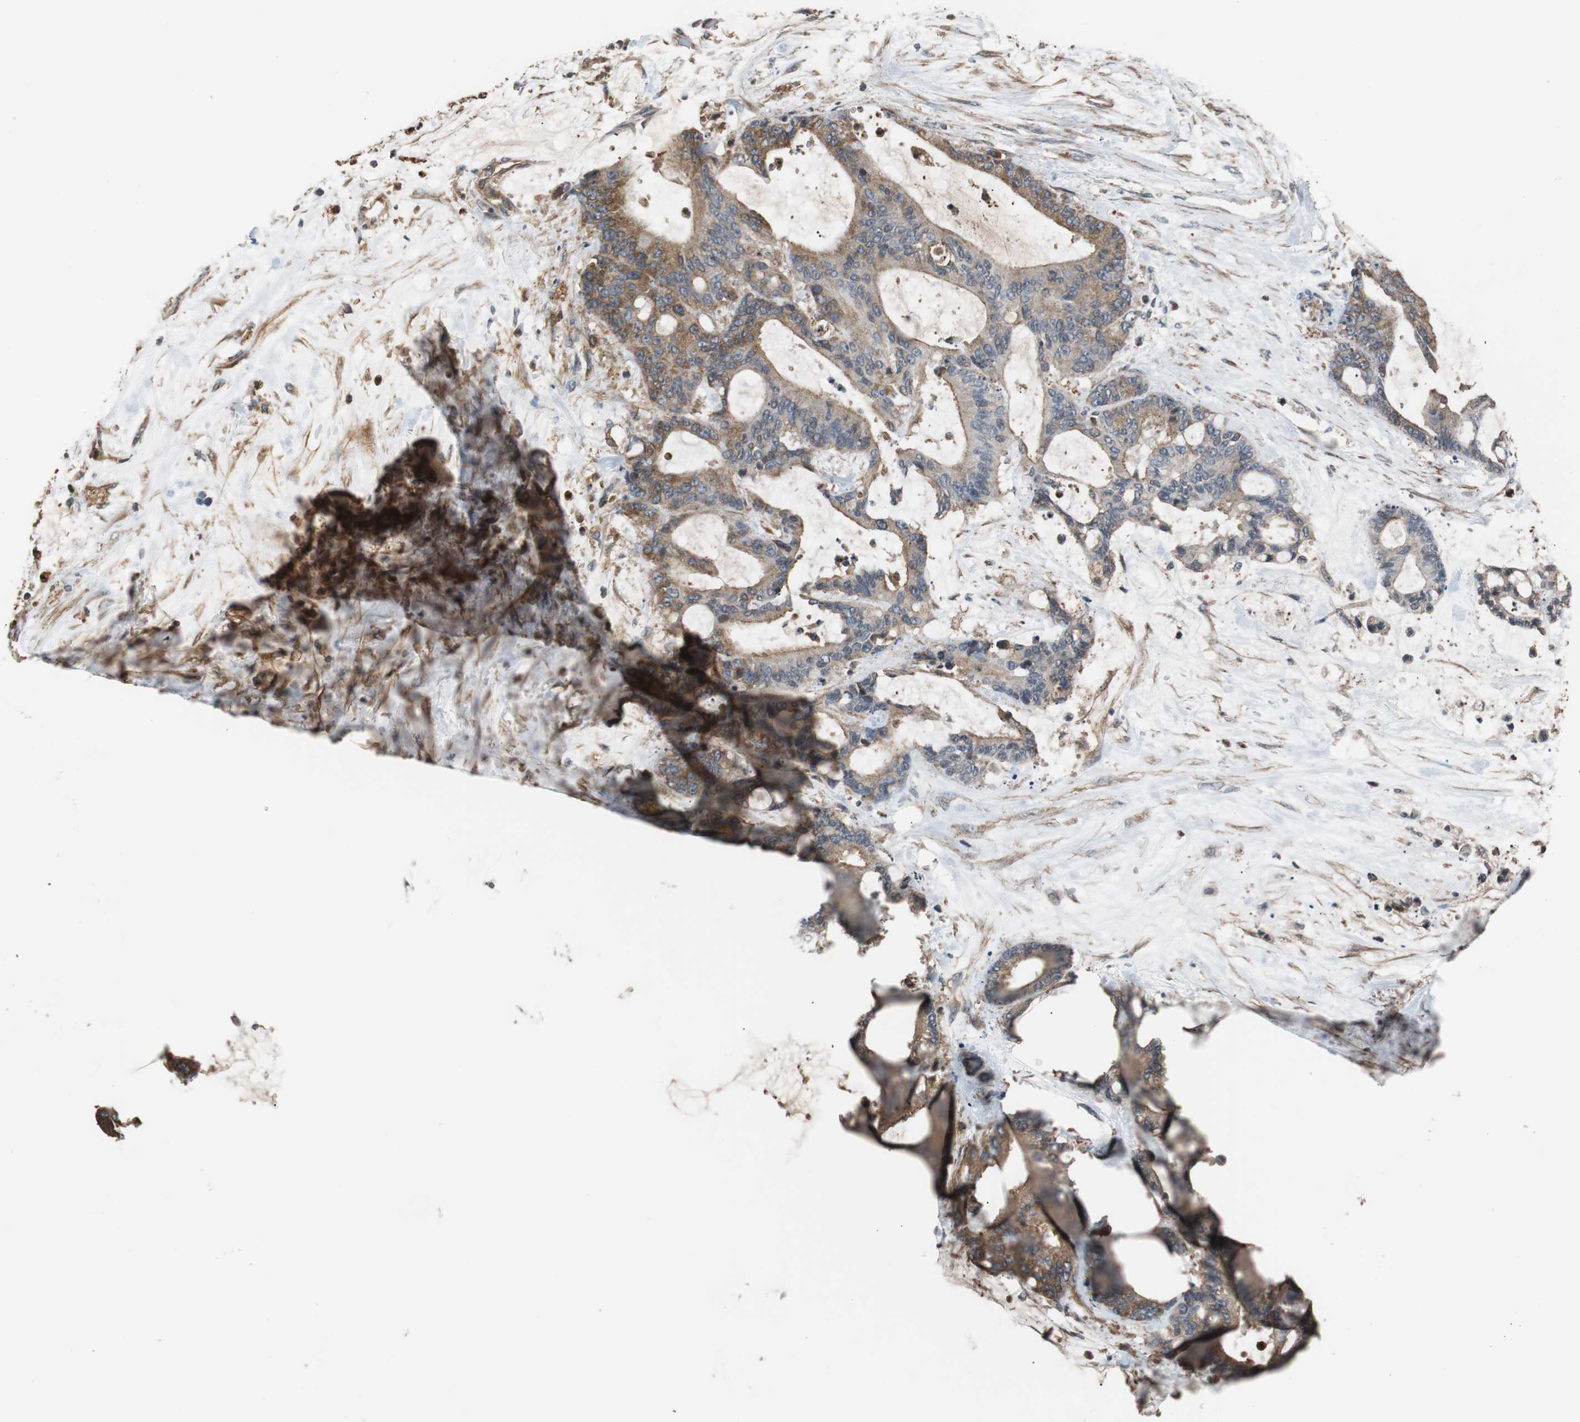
{"staining": {"intensity": "moderate", "quantity": ">75%", "location": "cytoplasmic/membranous"}, "tissue": "liver cancer", "cell_type": "Tumor cells", "image_type": "cancer", "snomed": [{"axis": "morphology", "description": "Cholangiocarcinoma"}, {"axis": "topography", "description": "Liver"}], "caption": "Liver cancer (cholangiocarcinoma) stained with a protein marker demonstrates moderate staining in tumor cells.", "gene": "PITRM1", "patient": {"sex": "female", "age": 73}}